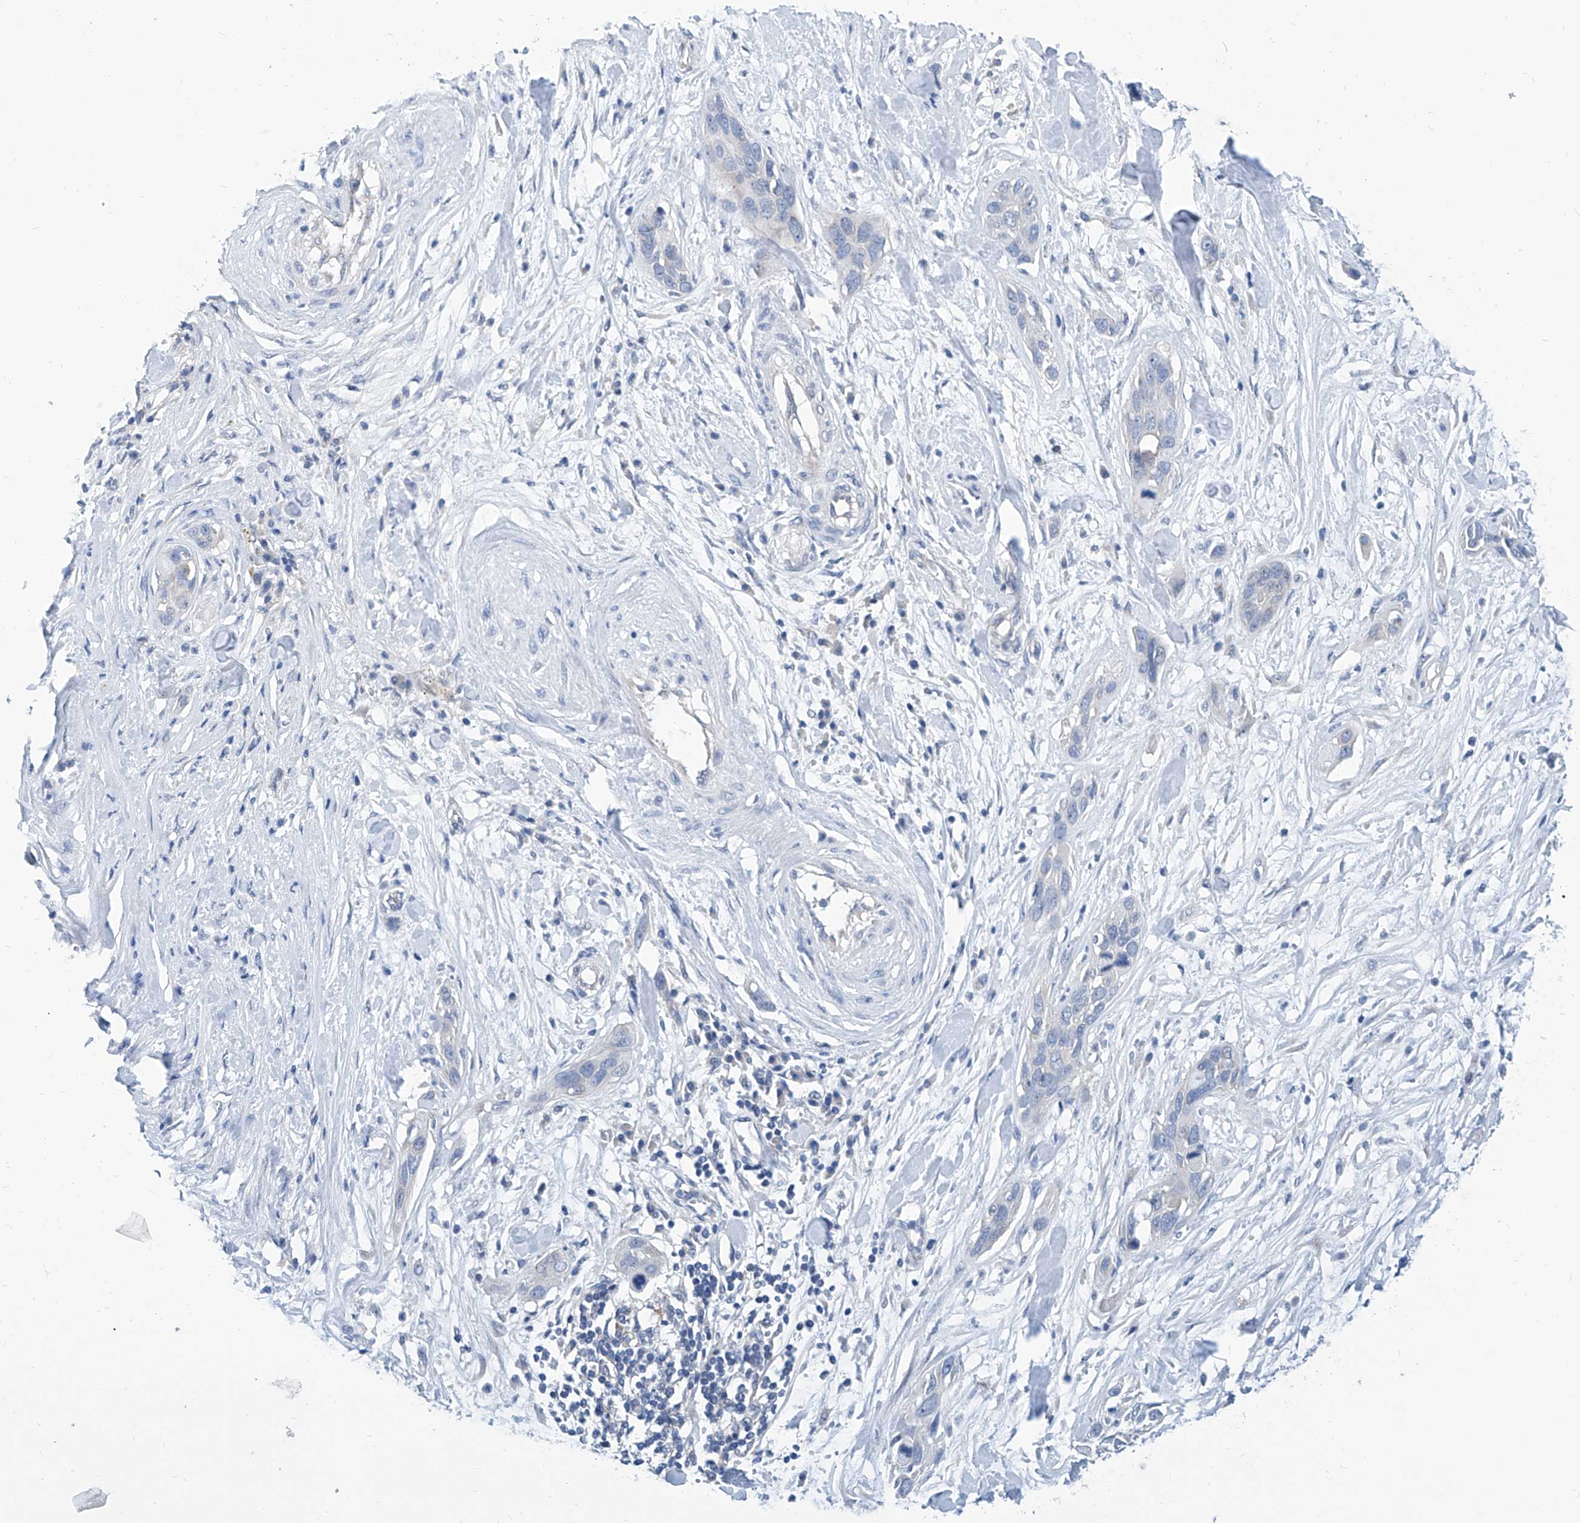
{"staining": {"intensity": "negative", "quantity": "none", "location": "none"}, "tissue": "pancreatic cancer", "cell_type": "Tumor cells", "image_type": "cancer", "snomed": [{"axis": "morphology", "description": "Adenocarcinoma, NOS"}, {"axis": "topography", "description": "Pancreas"}], "caption": "Immunohistochemical staining of pancreatic adenocarcinoma reveals no significant staining in tumor cells. (DAB immunohistochemistry visualized using brightfield microscopy, high magnification).", "gene": "ZNF519", "patient": {"sex": "female", "age": 60}}